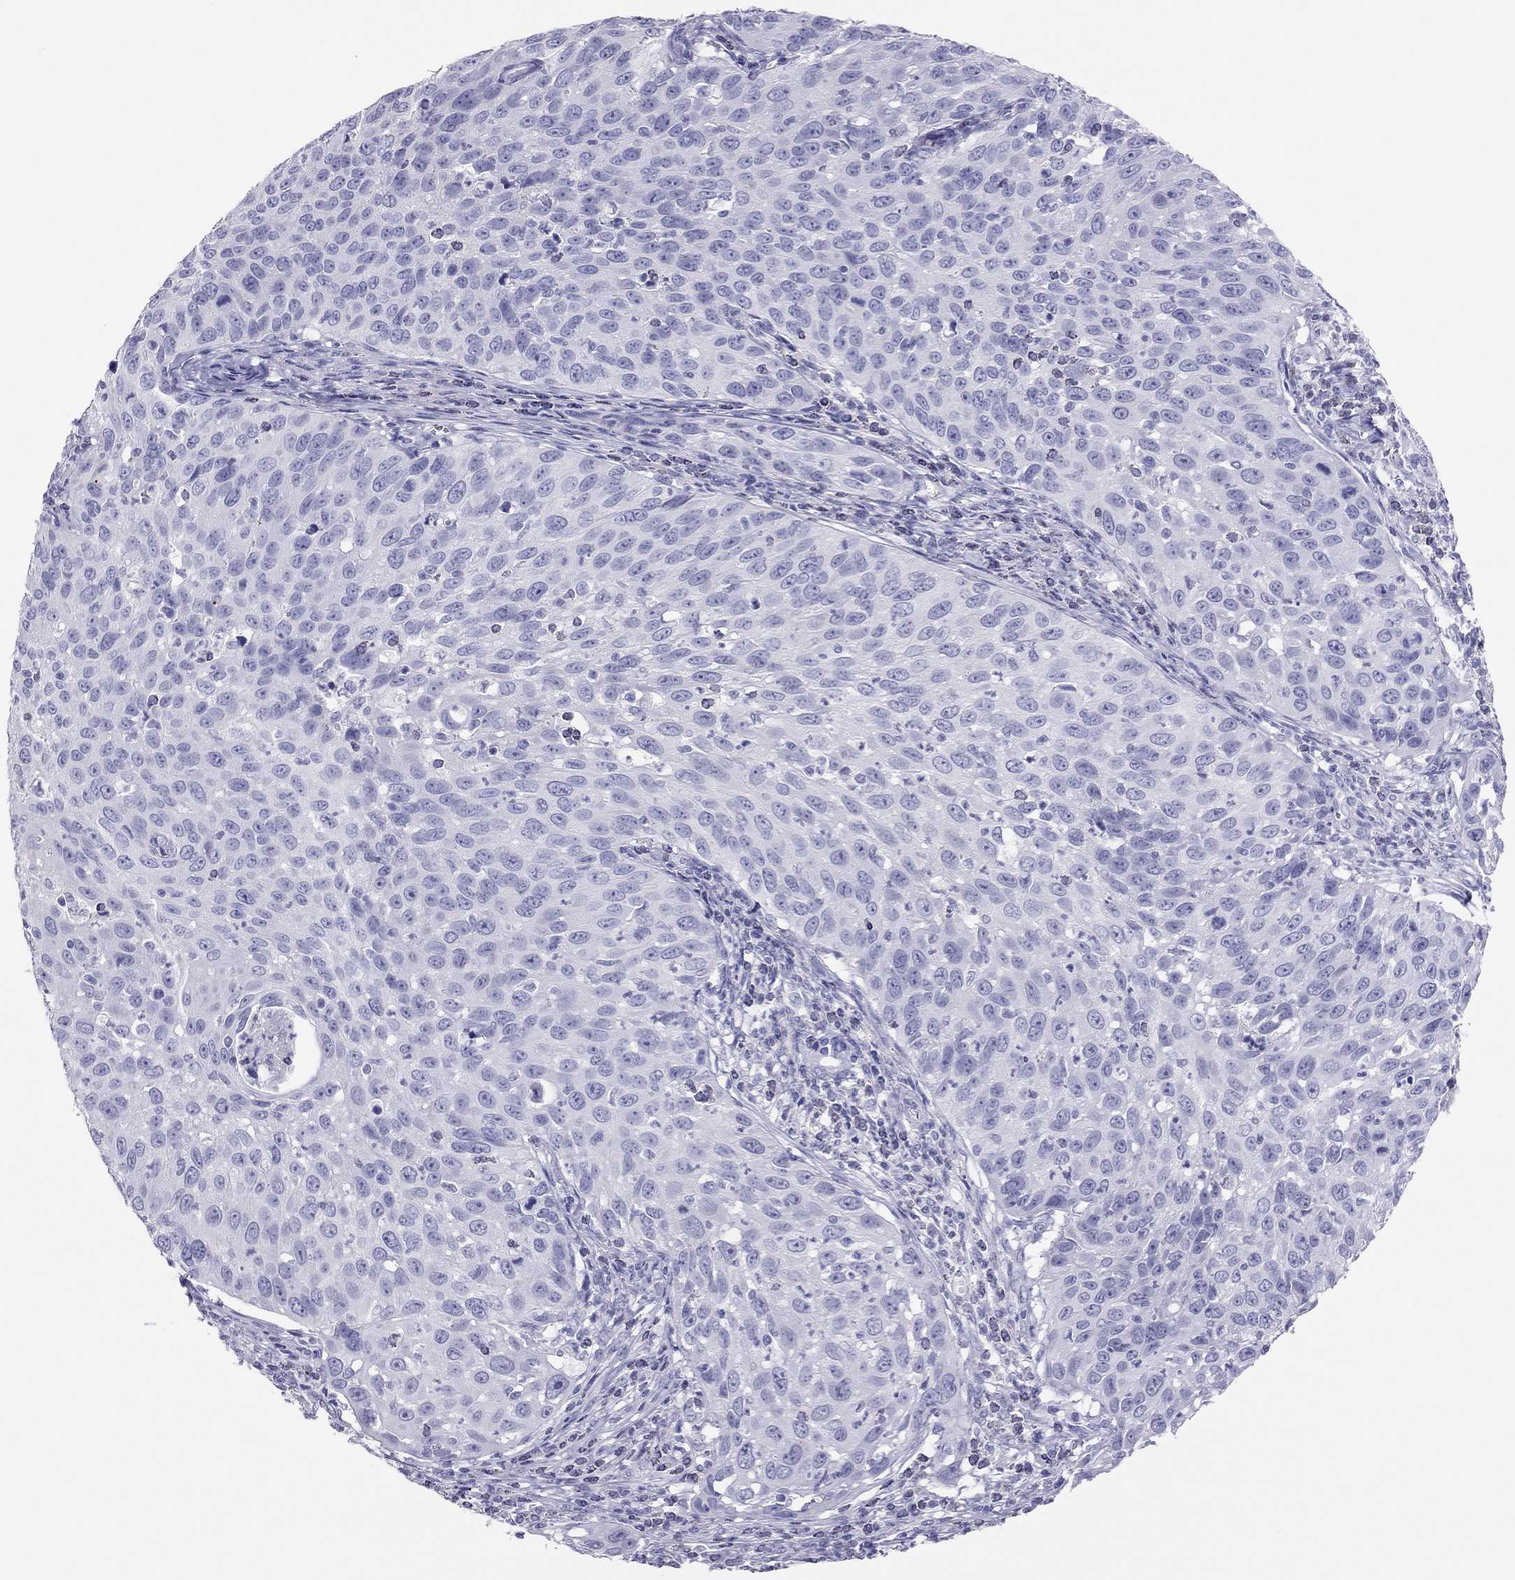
{"staining": {"intensity": "negative", "quantity": "none", "location": "none"}, "tissue": "cervical cancer", "cell_type": "Tumor cells", "image_type": "cancer", "snomed": [{"axis": "morphology", "description": "Squamous cell carcinoma, NOS"}, {"axis": "topography", "description": "Cervix"}], "caption": "A micrograph of human squamous cell carcinoma (cervical) is negative for staining in tumor cells.", "gene": "TSHB", "patient": {"sex": "female", "age": 26}}